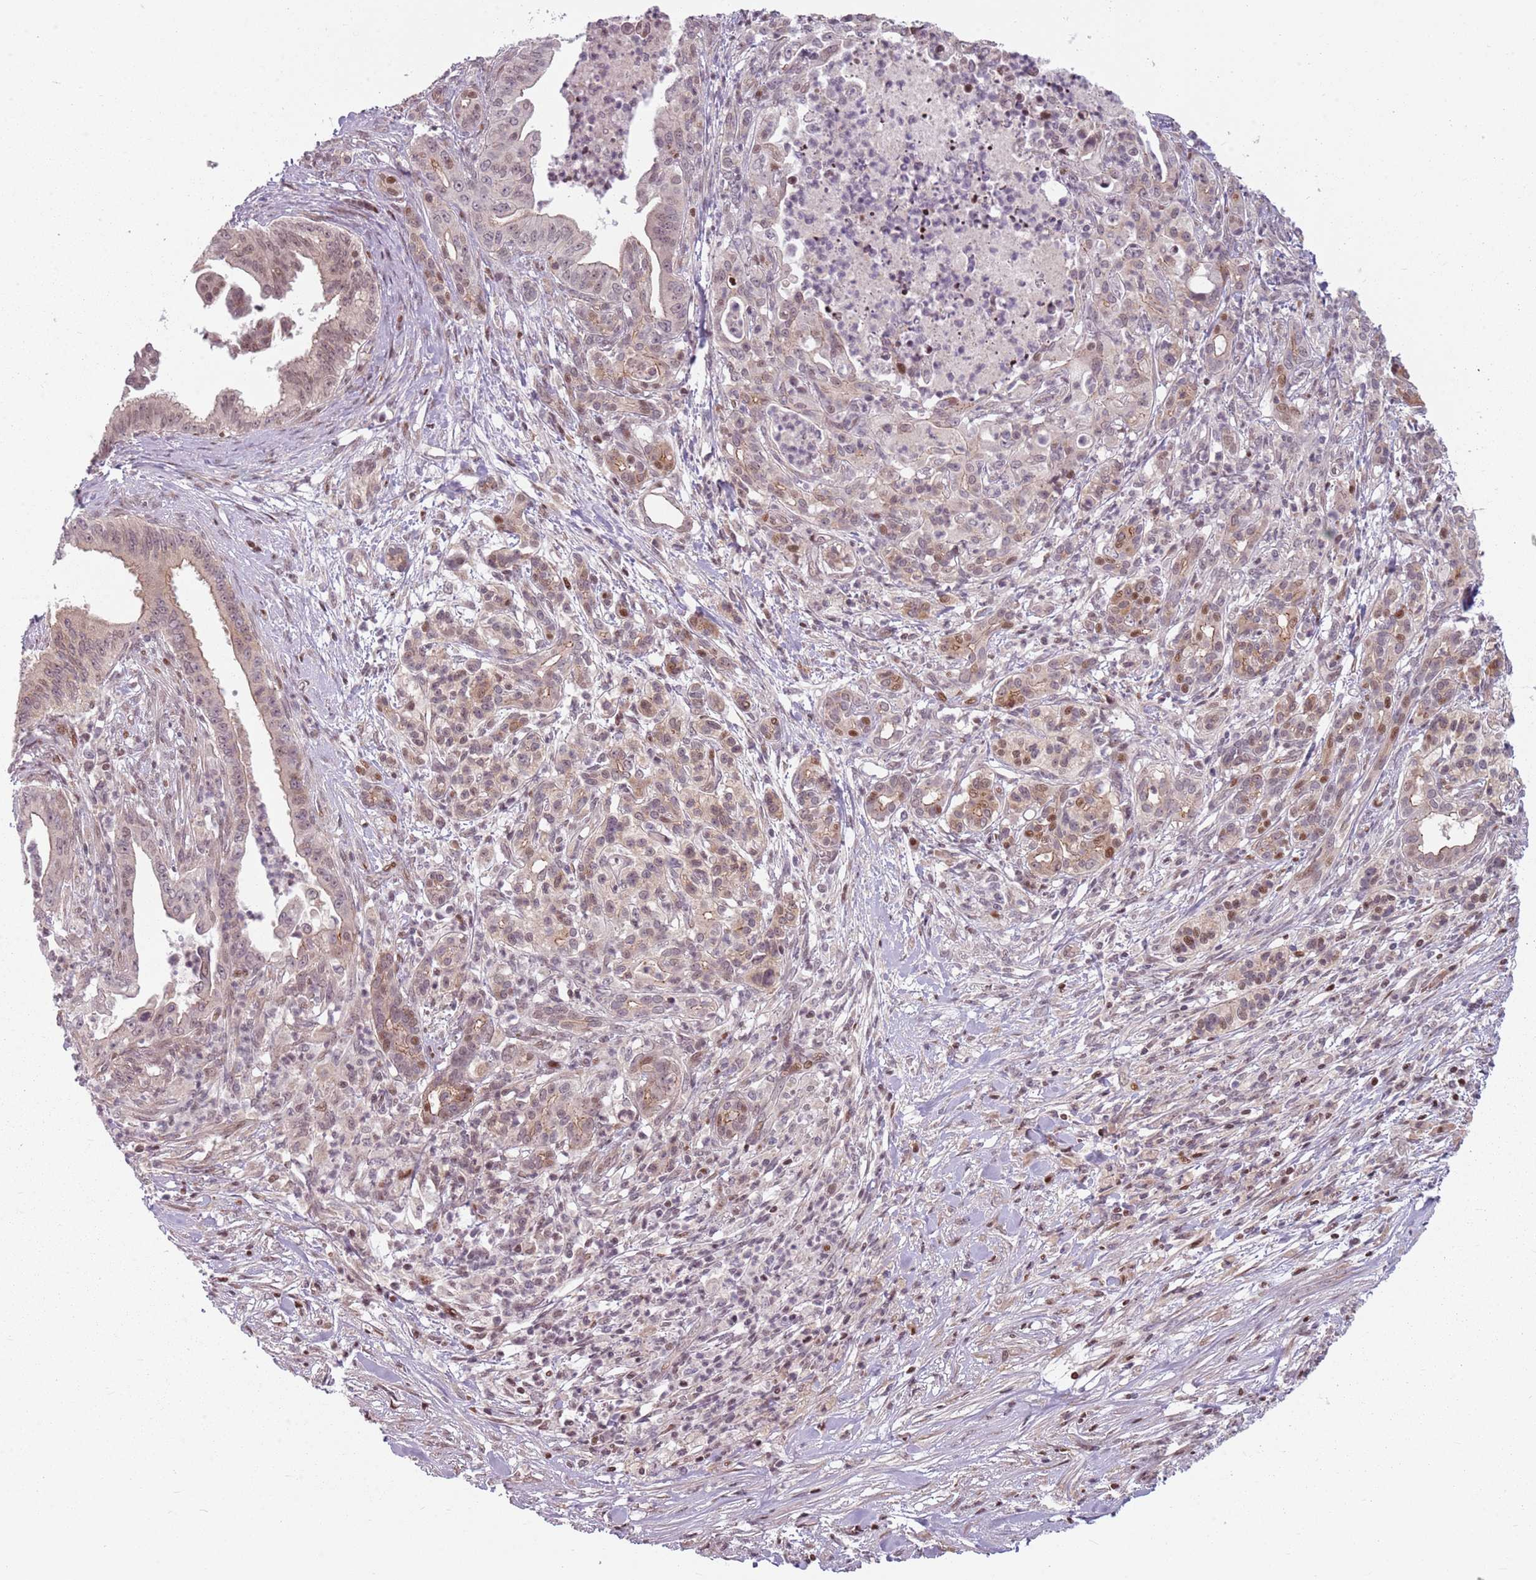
{"staining": {"intensity": "moderate", "quantity": "<25%", "location": "nuclear"}, "tissue": "pancreatic cancer", "cell_type": "Tumor cells", "image_type": "cancer", "snomed": [{"axis": "morphology", "description": "Adenocarcinoma, NOS"}, {"axis": "topography", "description": "Pancreas"}], "caption": "Moderate nuclear protein positivity is identified in about <25% of tumor cells in pancreatic cancer.", "gene": "ADGRG1", "patient": {"sex": "male", "age": 58}}